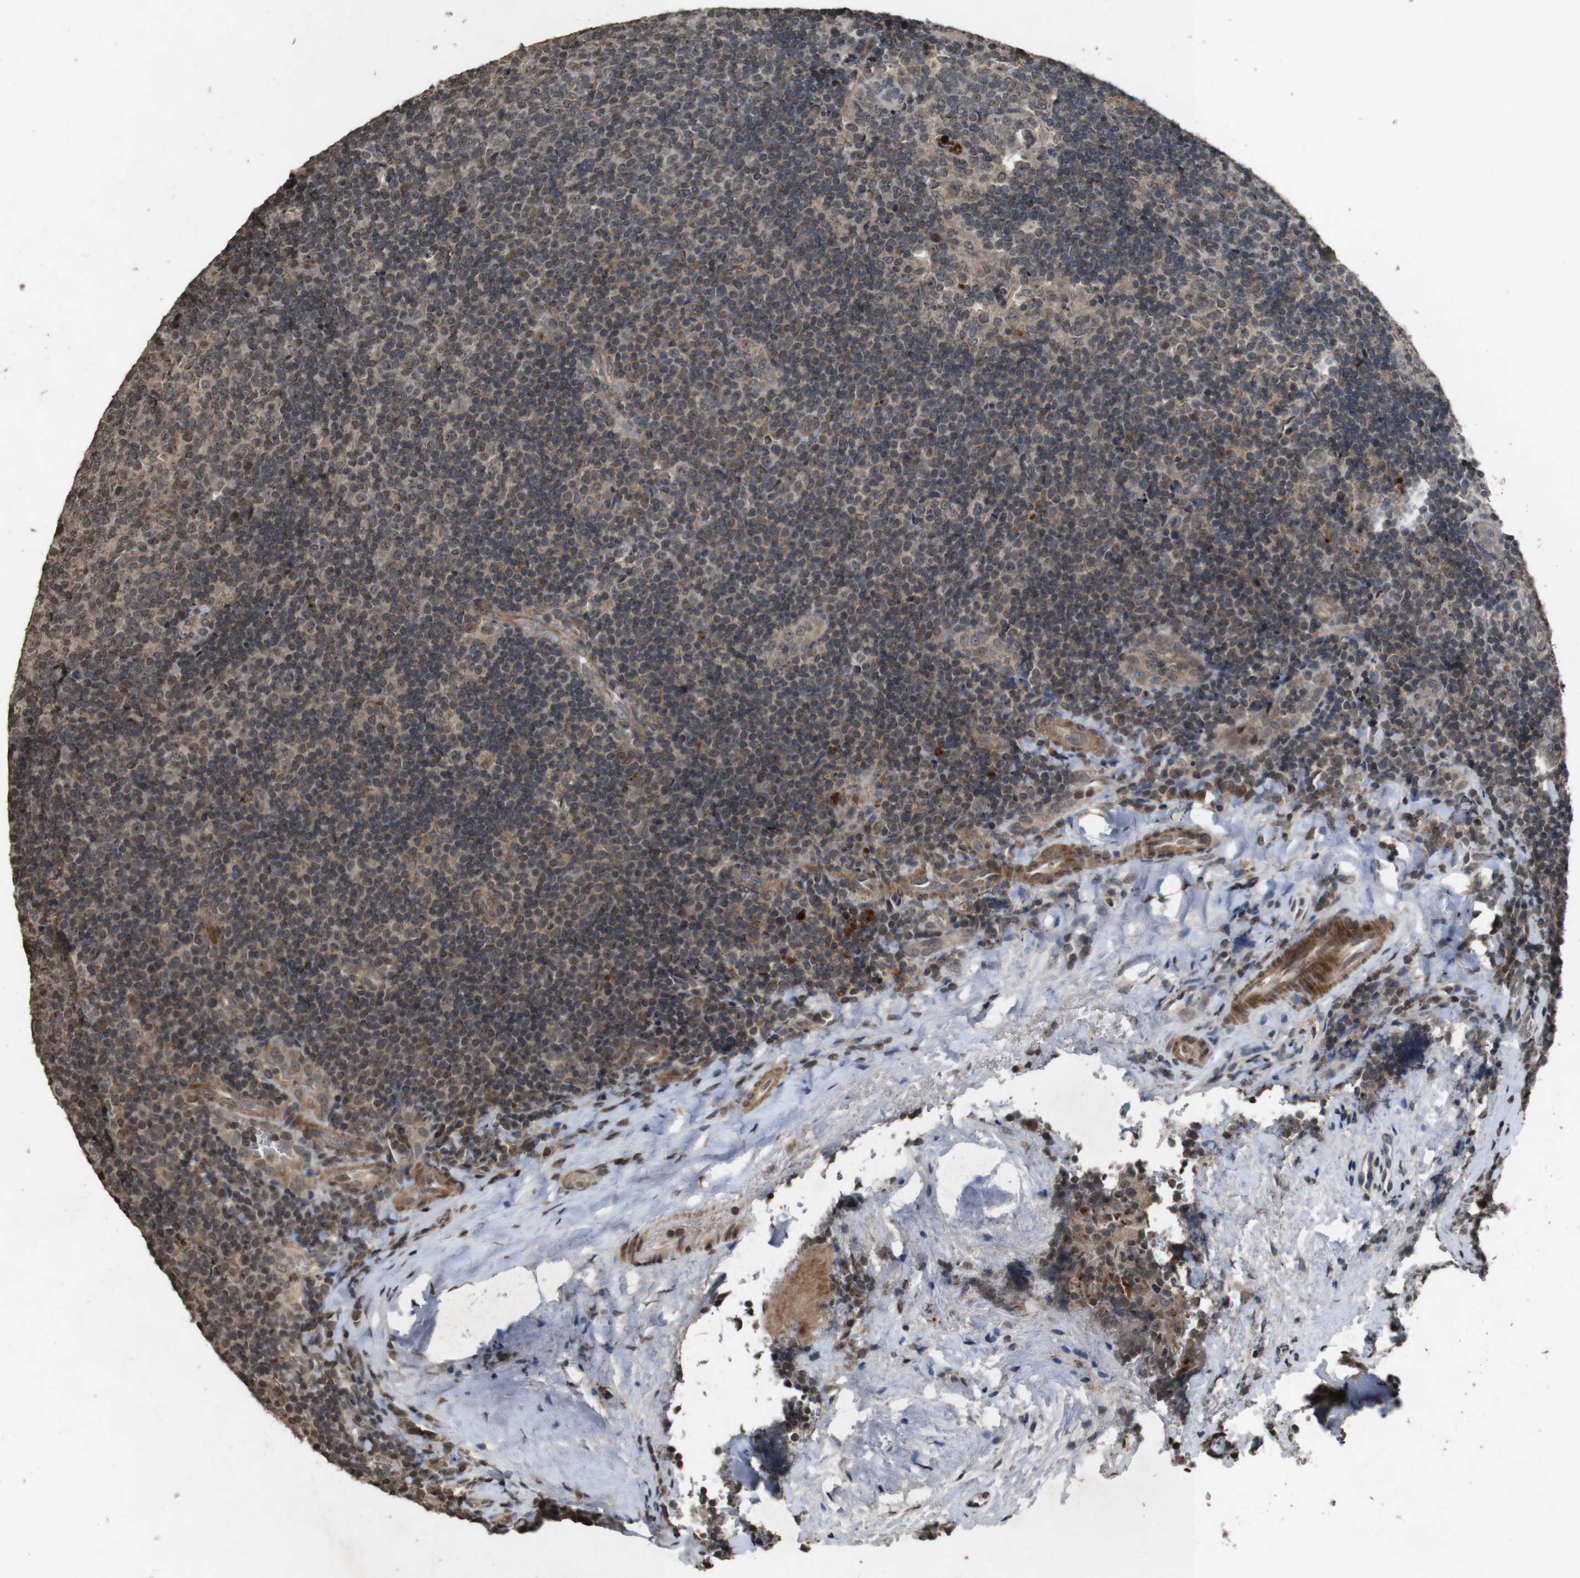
{"staining": {"intensity": "weak", "quantity": "<25%", "location": "cytoplasmic/membranous"}, "tissue": "tonsil", "cell_type": "Germinal center cells", "image_type": "normal", "snomed": [{"axis": "morphology", "description": "Normal tissue, NOS"}, {"axis": "topography", "description": "Tonsil"}], "caption": "Immunohistochemical staining of normal human tonsil displays no significant expression in germinal center cells.", "gene": "SORL1", "patient": {"sex": "male", "age": 17}}